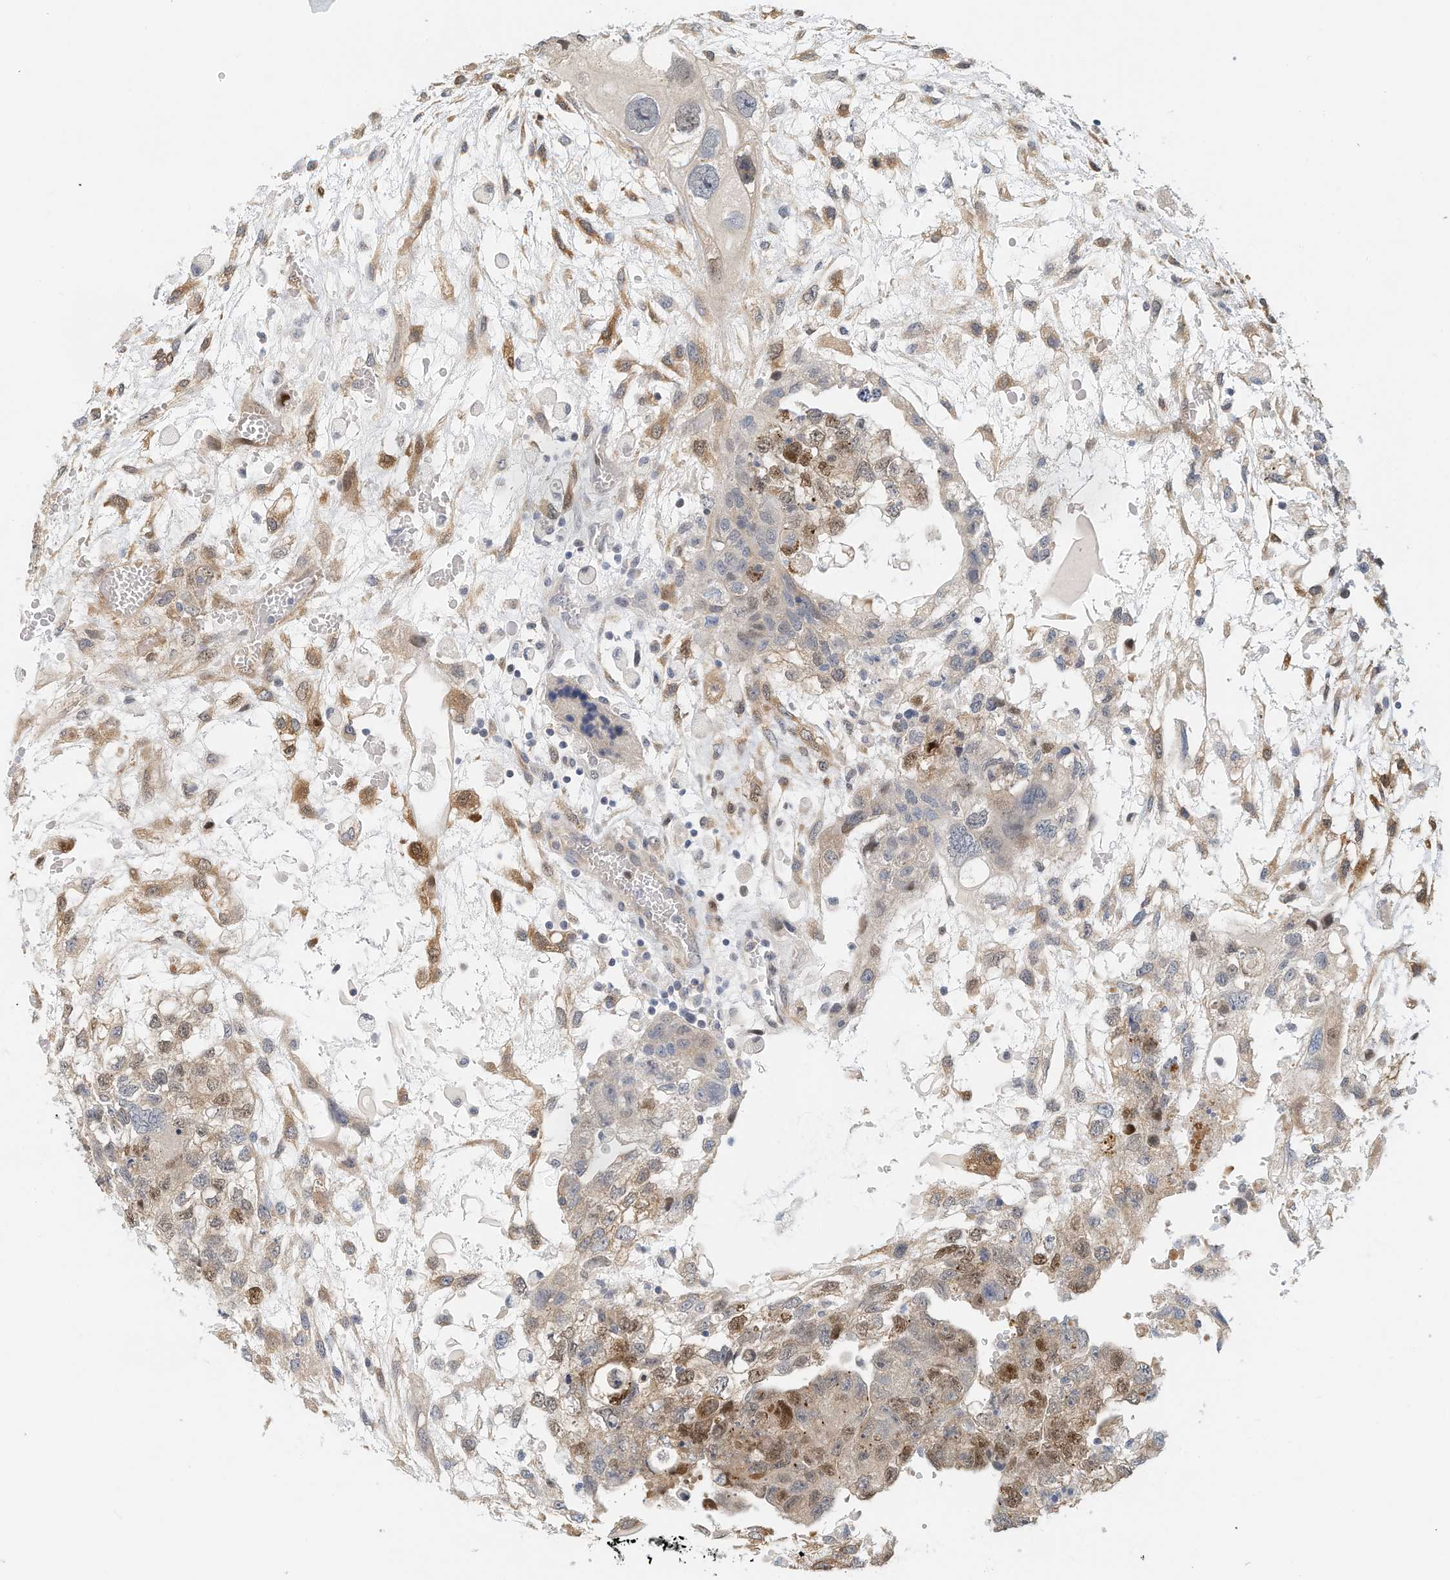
{"staining": {"intensity": "moderate", "quantity": "<25%", "location": "nuclear"}, "tissue": "testis cancer", "cell_type": "Tumor cells", "image_type": "cancer", "snomed": [{"axis": "morphology", "description": "Carcinoma, Embryonal, NOS"}, {"axis": "topography", "description": "Testis"}], "caption": "Testis cancer stained with a brown dye exhibits moderate nuclear positive staining in approximately <25% of tumor cells.", "gene": "ARHGAP28", "patient": {"sex": "male", "age": 36}}